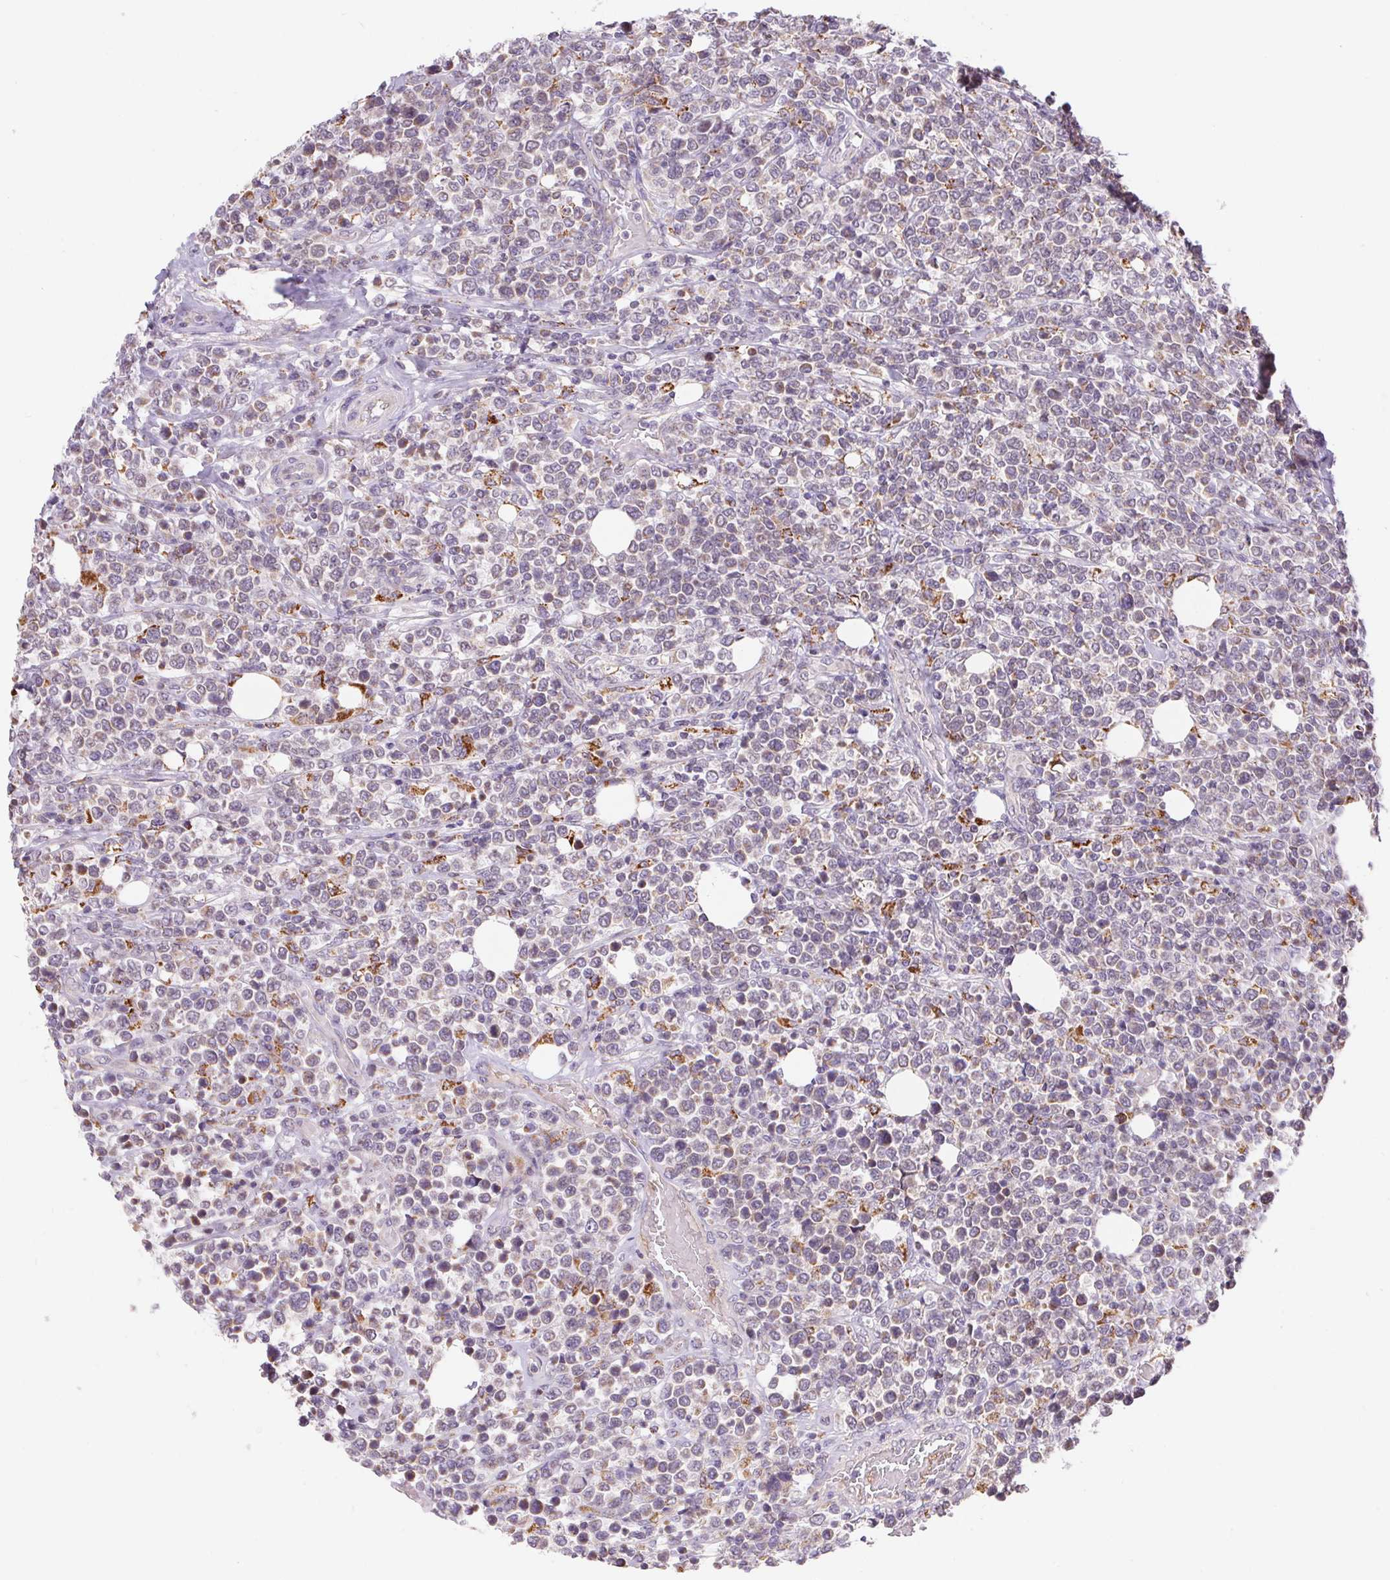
{"staining": {"intensity": "negative", "quantity": "none", "location": "none"}, "tissue": "lymphoma", "cell_type": "Tumor cells", "image_type": "cancer", "snomed": [{"axis": "morphology", "description": "Malignant lymphoma, non-Hodgkin's type, High grade"}, {"axis": "topography", "description": "Soft tissue"}], "caption": "Immunohistochemistry (IHC) micrograph of neoplastic tissue: human lymphoma stained with DAB (3,3'-diaminobenzidine) demonstrates no significant protein expression in tumor cells.", "gene": "EMC6", "patient": {"sex": "female", "age": 56}}